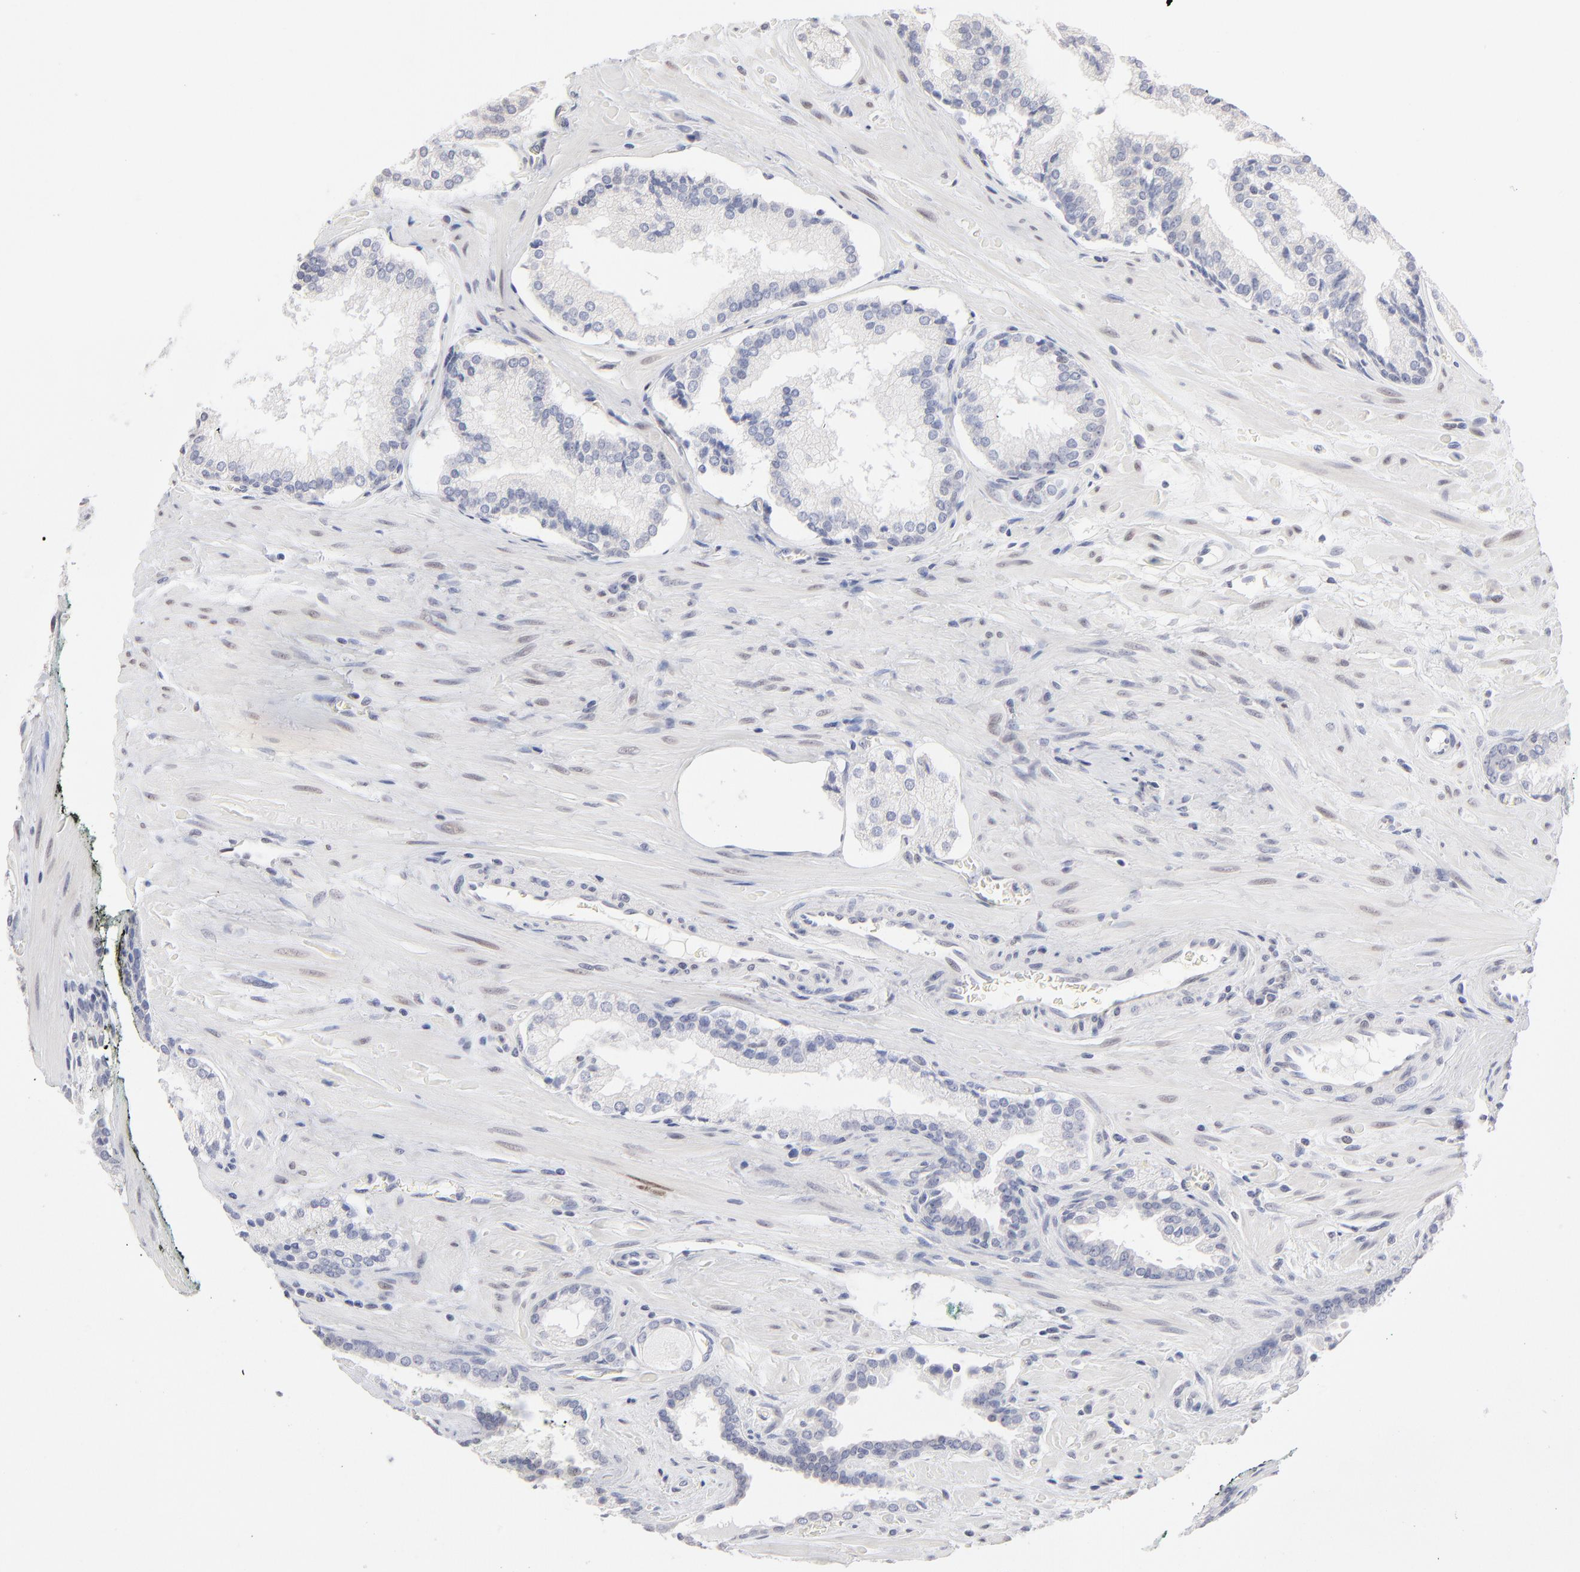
{"staining": {"intensity": "weak", "quantity": "<25%", "location": "nuclear"}, "tissue": "prostate cancer", "cell_type": "Tumor cells", "image_type": "cancer", "snomed": [{"axis": "morphology", "description": "Adenocarcinoma, Medium grade"}, {"axis": "topography", "description": "Prostate"}], "caption": "This is an immunohistochemistry (IHC) photomicrograph of medium-grade adenocarcinoma (prostate). There is no positivity in tumor cells.", "gene": "RBM3", "patient": {"sex": "male", "age": 60}}